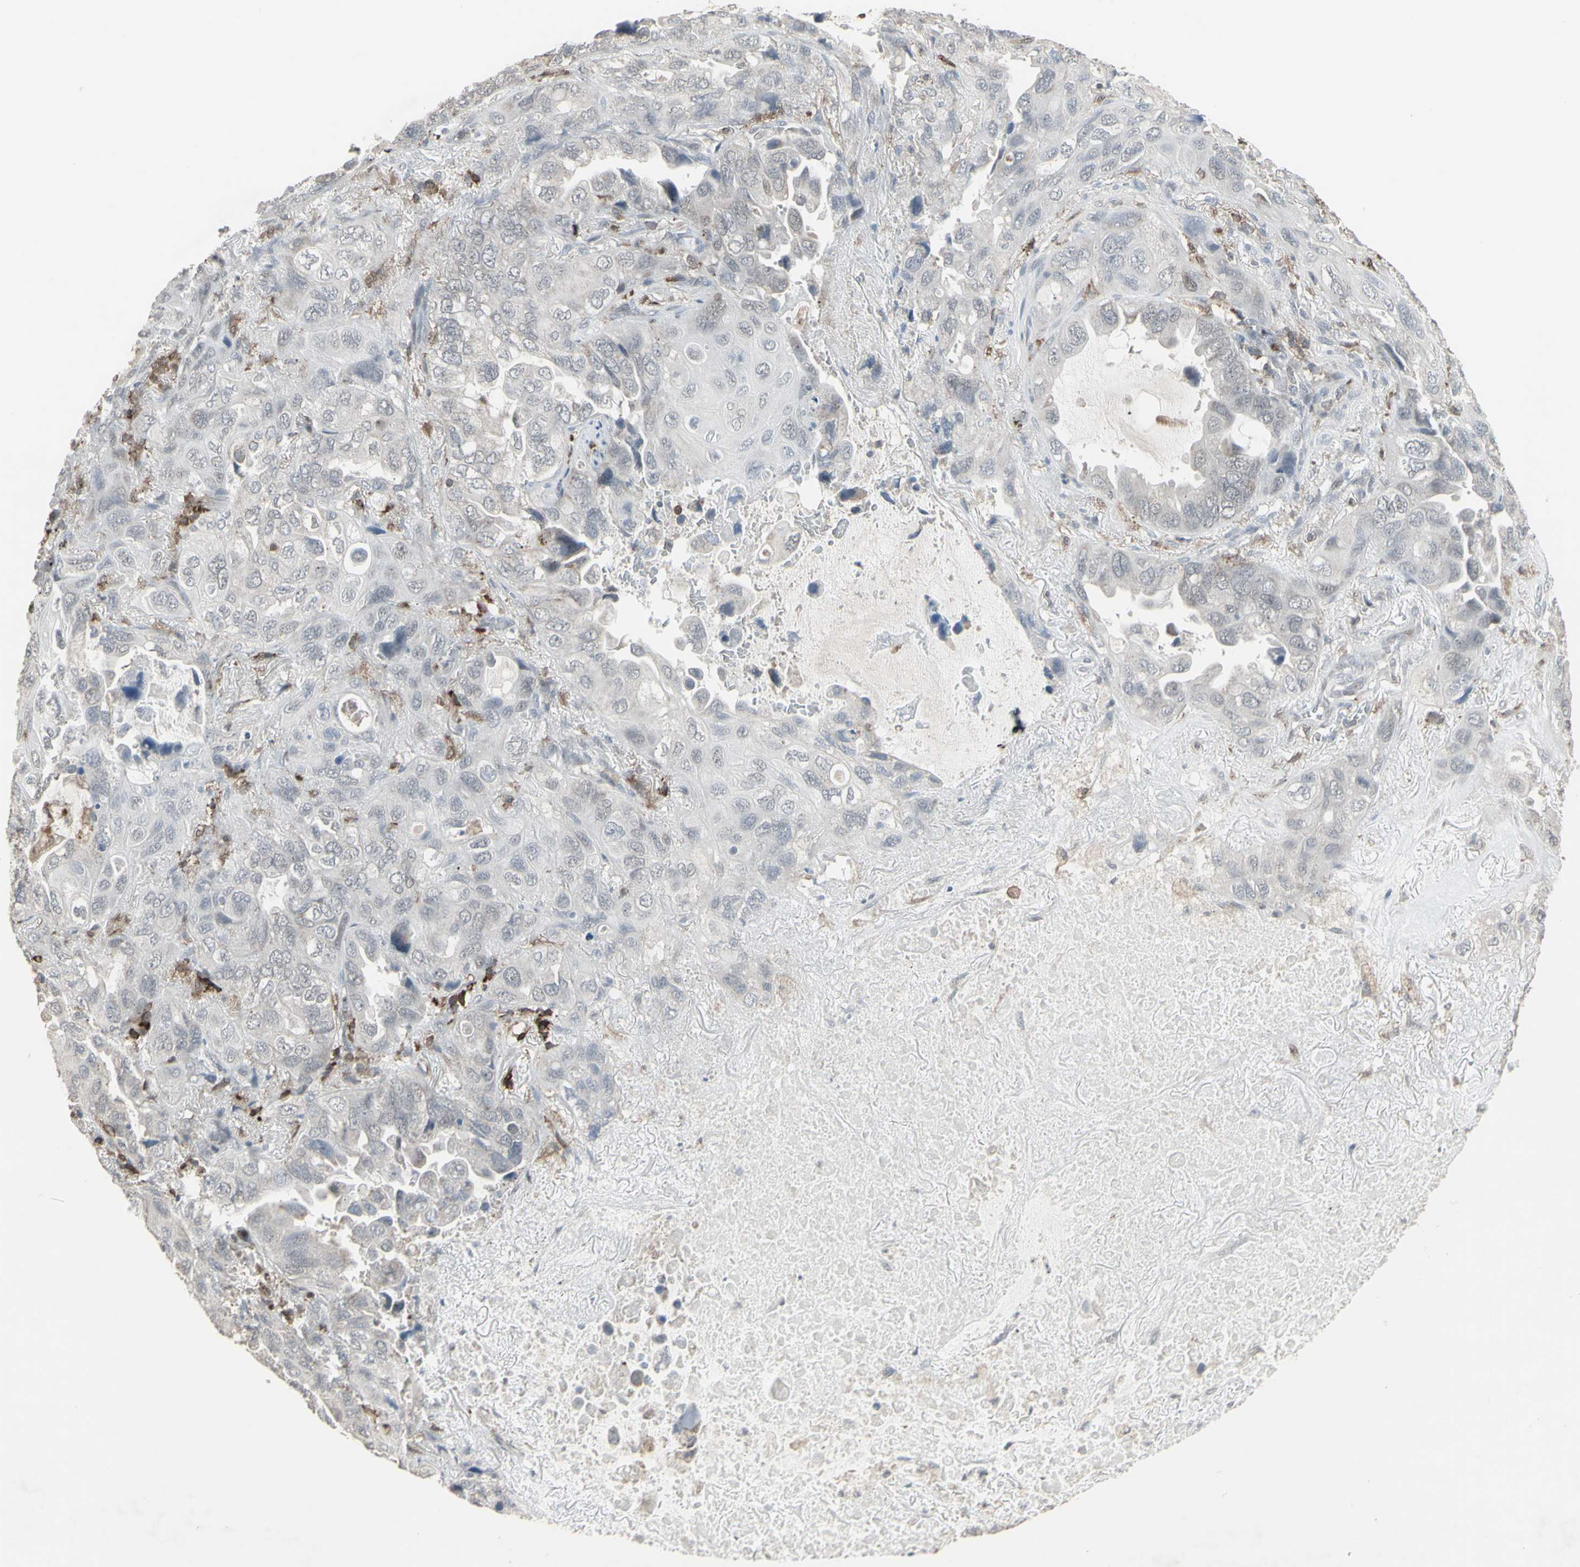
{"staining": {"intensity": "negative", "quantity": "none", "location": "none"}, "tissue": "lung cancer", "cell_type": "Tumor cells", "image_type": "cancer", "snomed": [{"axis": "morphology", "description": "Squamous cell carcinoma, NOS"}, {"axis": "topography", "description": "Lung"}], "caption": "A high-resolution image shows immunohistochemistry staining of lung cancer (squamous cell carcinoma), which reveals no significant staining in tumor cells.", "gene": "SAMSN1", "patient": {"sex": "female", "age": 73}}